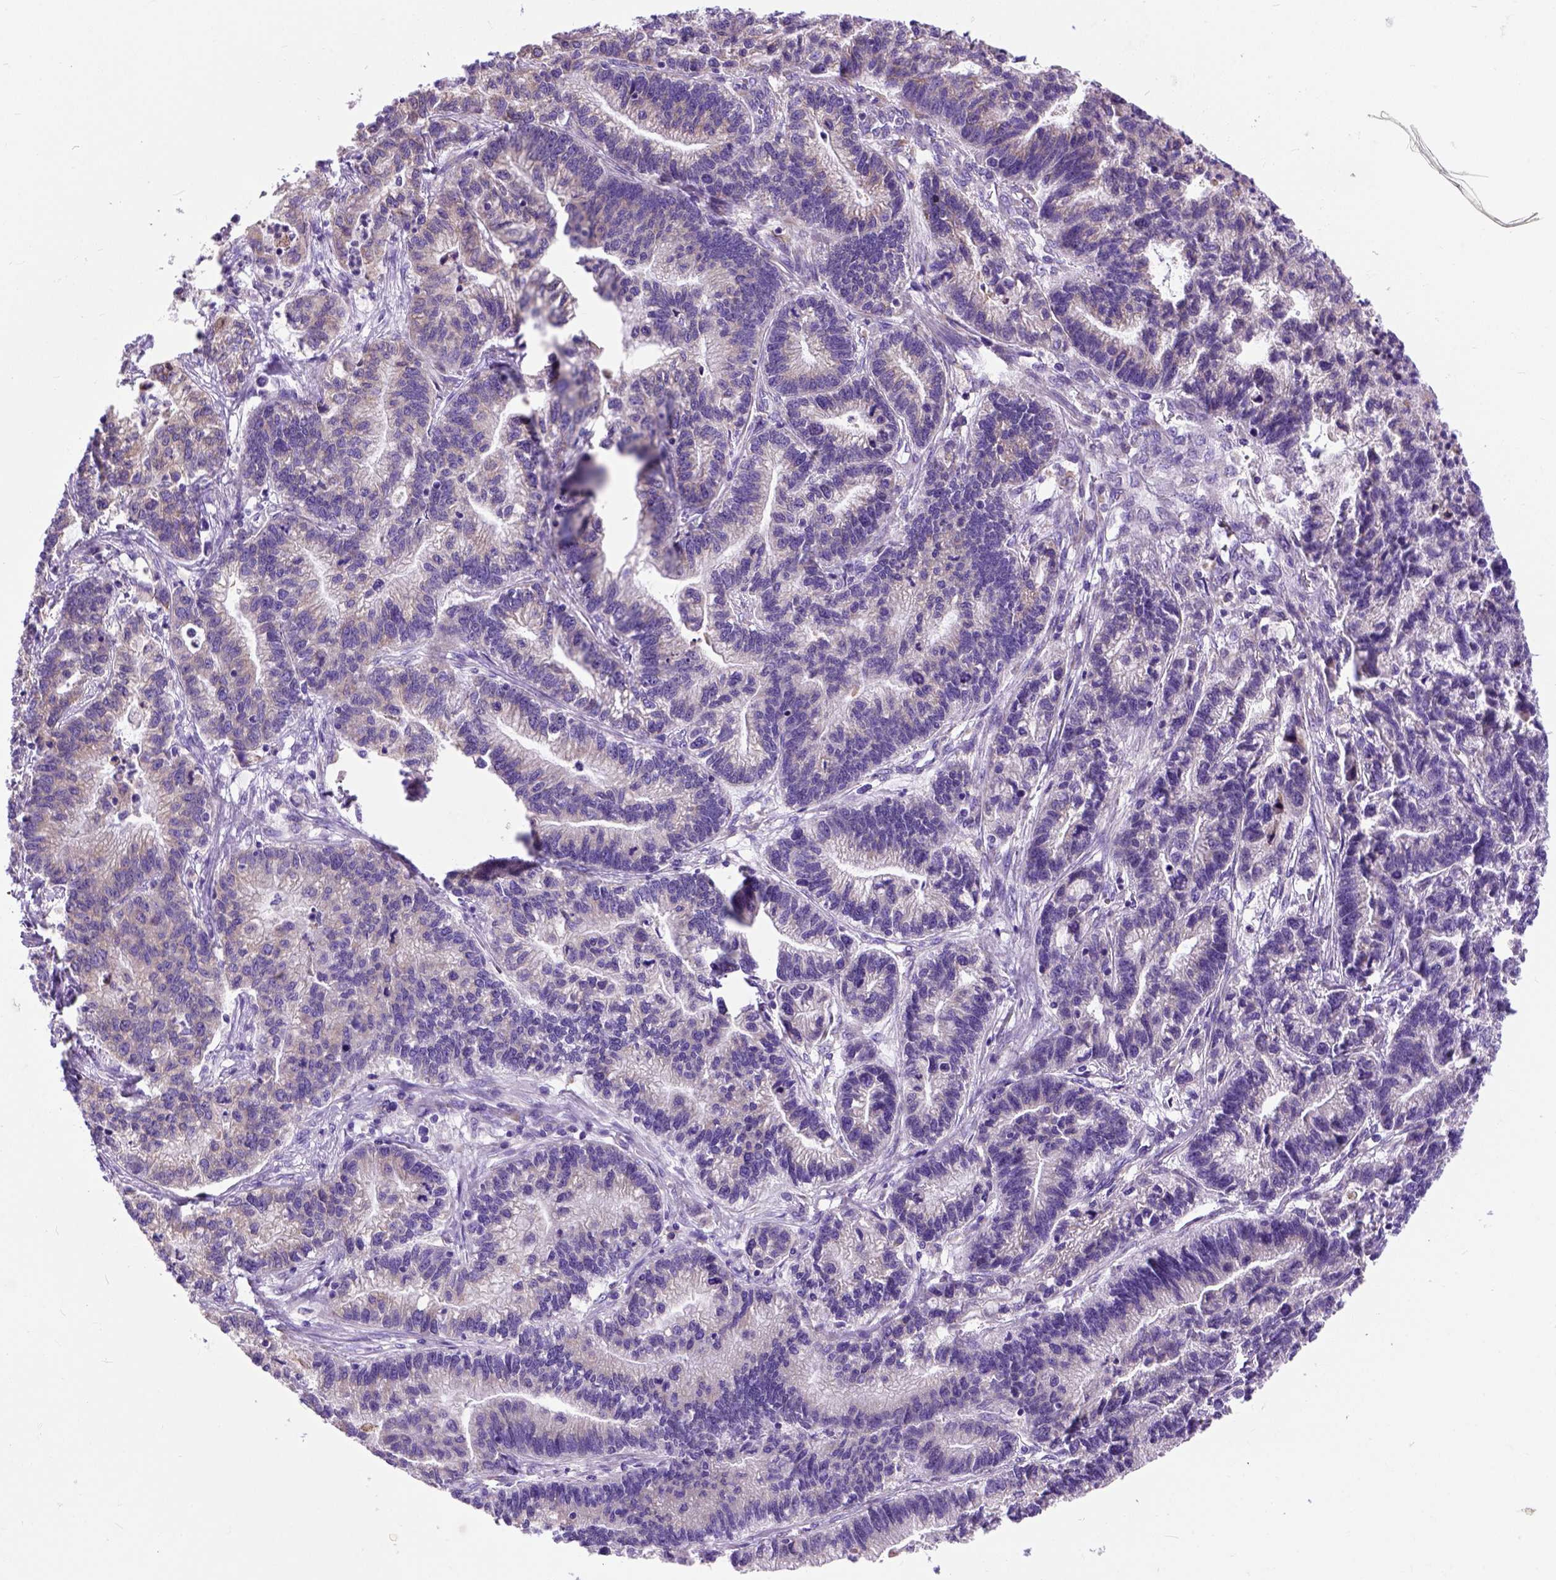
{"staining": {"intensity": "weak", "quantity": "25%-75%", "location": "cytoplasmic/membranous"}, "tissue": "stomach cancer", "cell_type": "Tumor cells", "image_type": "cancer", "snomed": [{"axis": "morphology", "description": "Adenocarcinoma, NOS"}, {"axis": "topography", "description": "Stomach"}], "caption": "An image of human stomach cancer stained for a protein exhibits weak cytoplasmic/membranous brown staining in tumor cells. The staining is performed using DAB brown chromogen to label protein expression. The nuclei are counter-stained blue using hematoxylin.", "gene": "PLK4", "patient": {"sex": "male", "age": 83}}